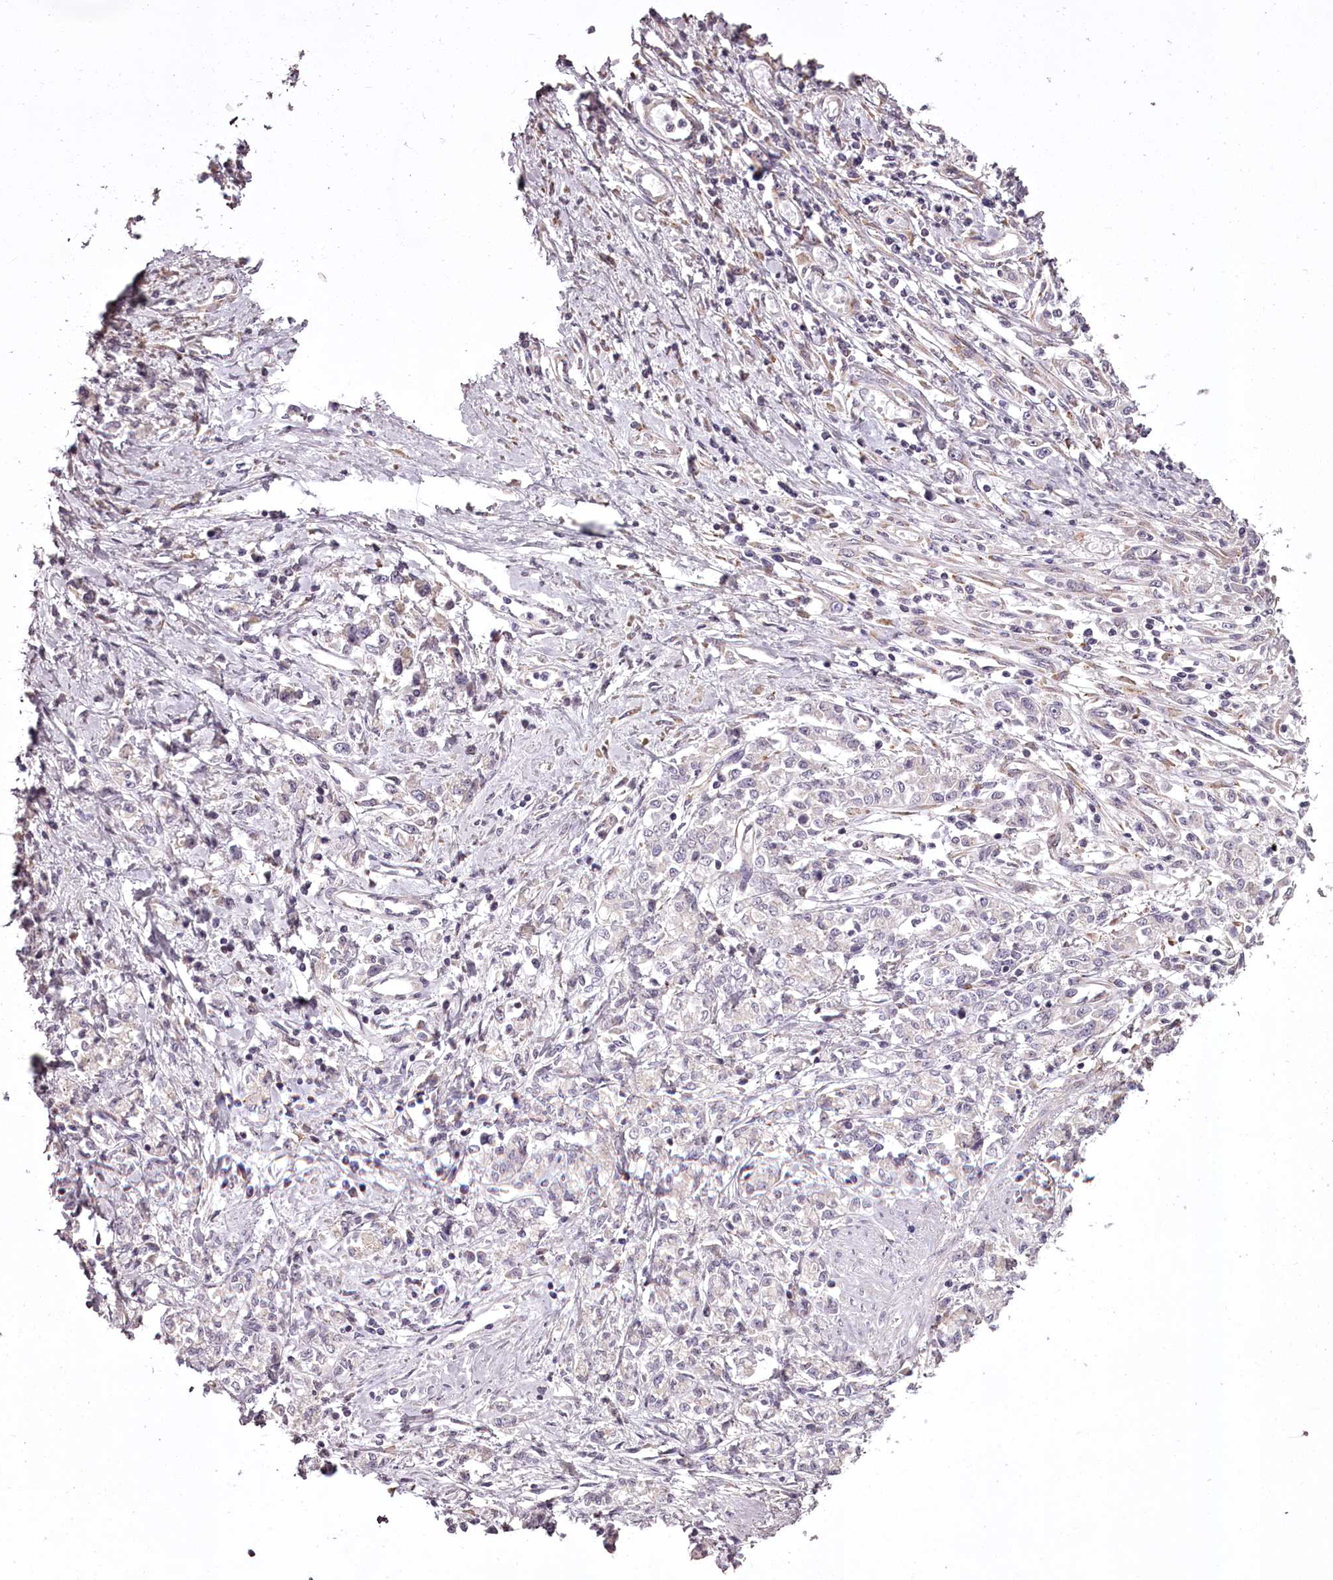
{"staining": {"intensity": "negative", "quantity": "none", "location": "none"}, "tissue": "stomach cancer", "cell_type": "Tumor cells", "image_type": "cancer", "snomed": [{"axis": "morphology", "description": "Adenocarcinoma, NOS"}, {"axis": "topography", "description": "Stomach"}], "caption": "Tumor cells show no significant expression in adenocarcinoma (stomach).", "gene": "CCDC92", "patient": {"sex": "female", "age": 76}}